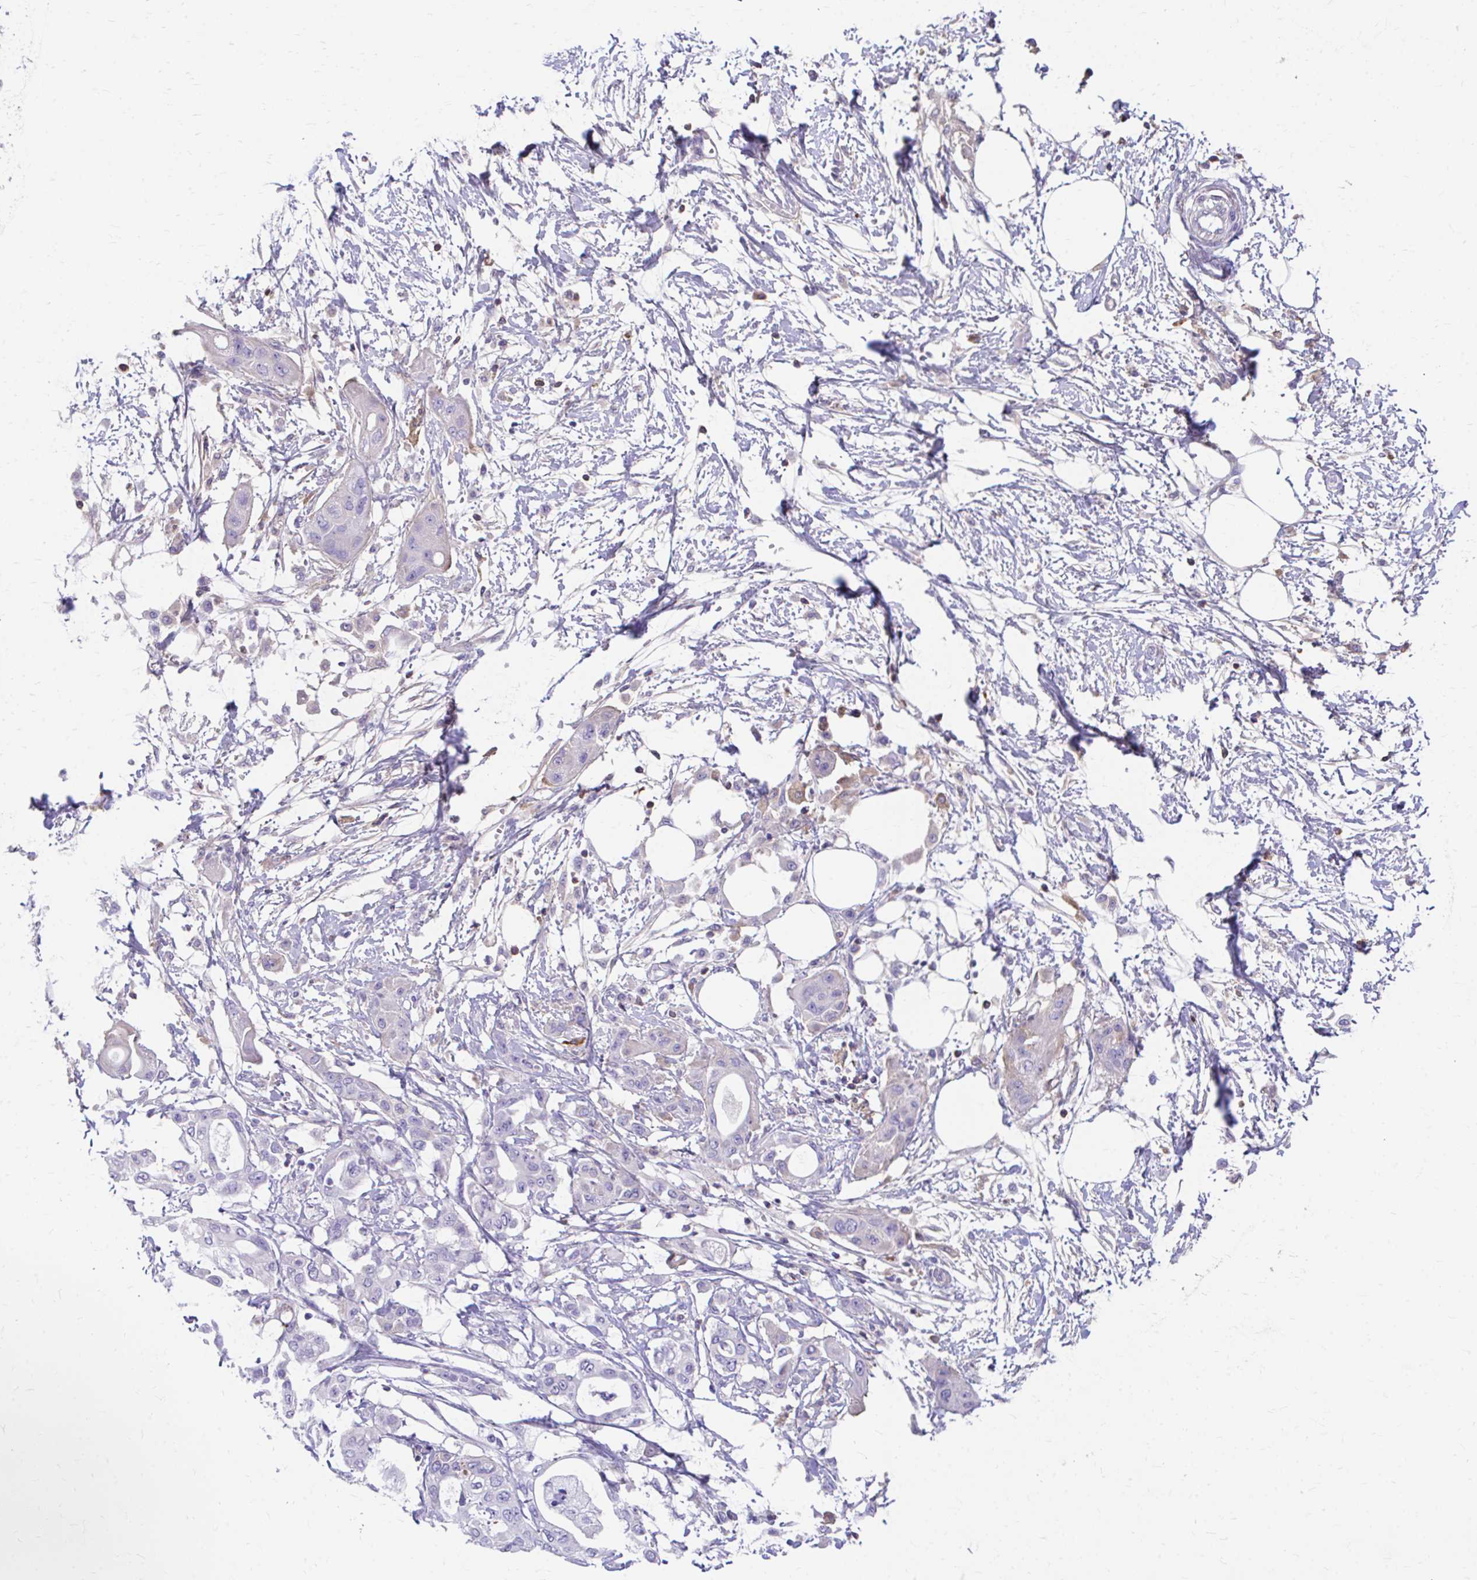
{"staining": {"intensity": "negative", "quantity": "none", "location": "none"}, "tissue": "pancreatic cancer", "cell_type": "Tumor cells", "image_type": "cancer", "snomed": [{"axis": "morphology", "description": "Adenocarcinoma, NOS"}, {"axis": "topography", "description": "Pancreas"}], "caption": "High power microscopy image of an immunohistochemistry image of adenocarcinoma (pancreatic), revealing no significant positivity in tumor cells.", "gene": "CFH", "patient": {"sex": "male", "age": 68}}